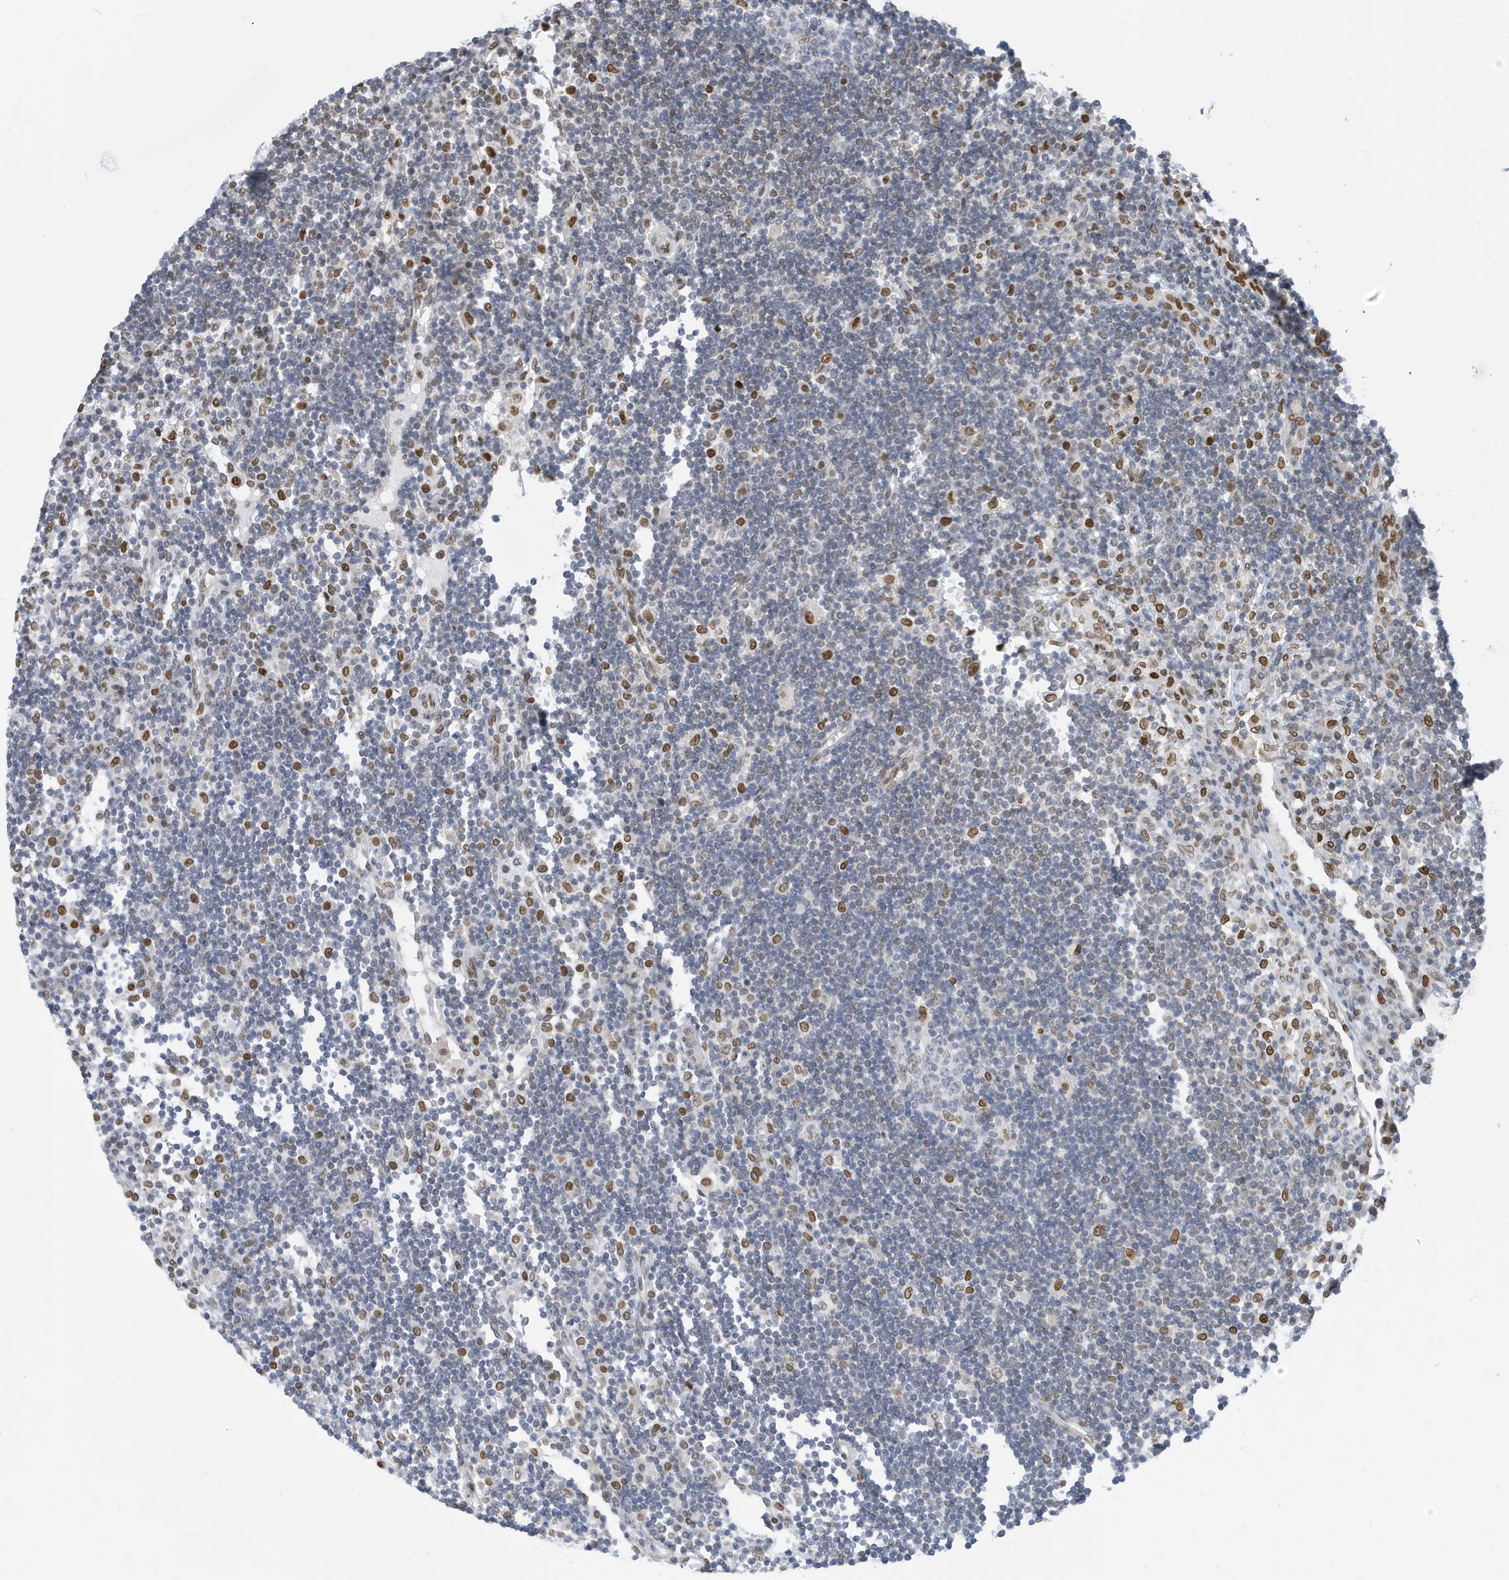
{"staining": {"intensity": "negative", "quantity": "none", "location": "none"}, "tissue": "lymph node", "cell_type": "Germinal center cells", "image_type": "normal", "snomed": [{"axis": "morphology", "description": "Normal tissue, NOS"}, {"axis": "topography", "description": "Lymph node"}], "caption": "A high-resolution photomicrograph shows IHC staining of benign lymph node, which demonstrates no significant positivity in germinal center cells.", "gene": "PCYT1A", "patient": {"sex": "female", "age": 53}}